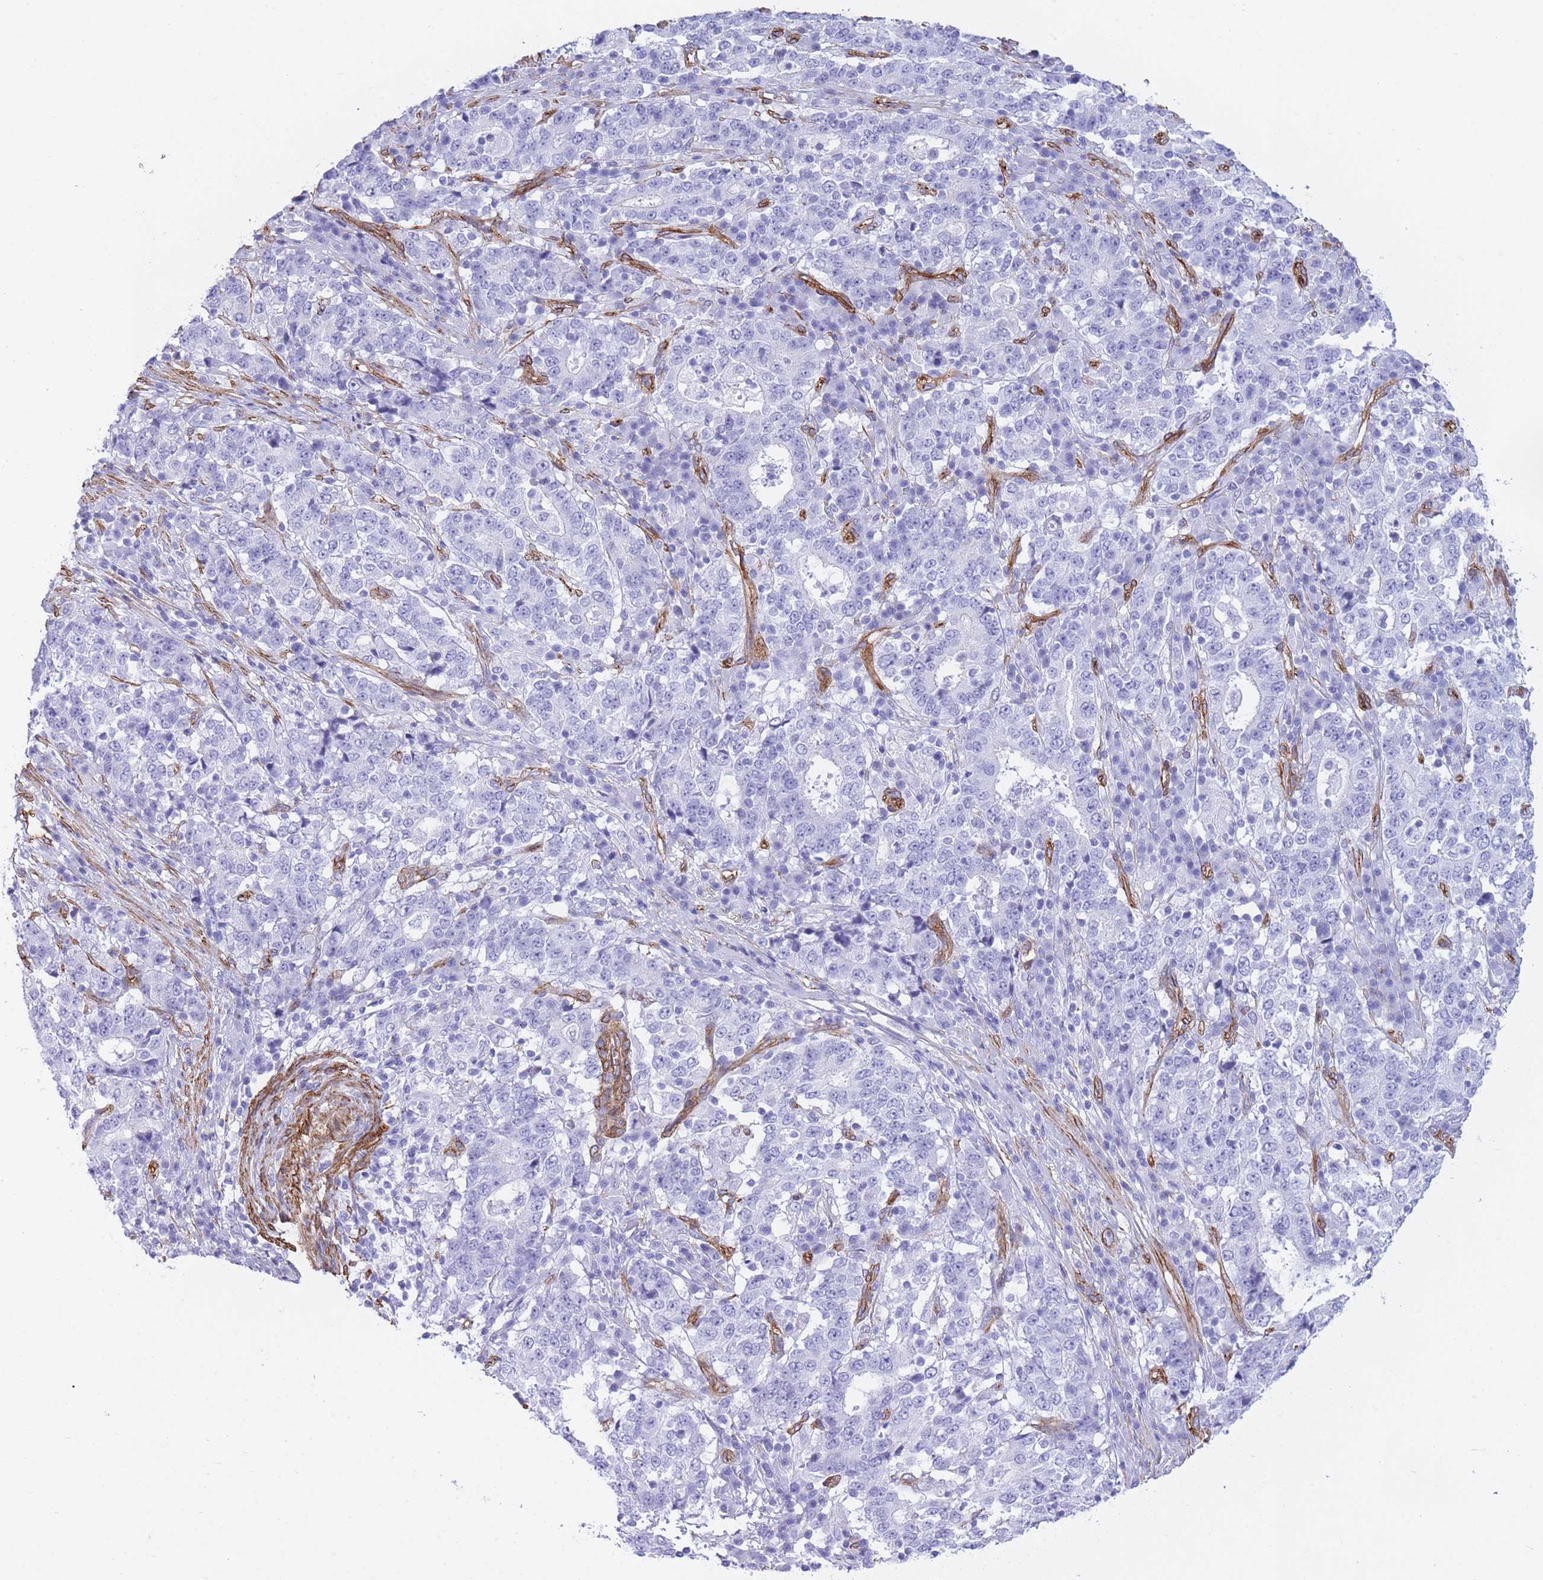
{"staining": {"intensity": "negative", "quantity": "none", "location": "none"}, "tissue": "stomach cancer", "cell_type": "Tumor cells", "image_type": "cancer", "snomed": [{"axis": "morphology", "description": "Adenocarcinoma, NOS"}, {"axis": "topography", "description": "Stomach"}], "caption": "IHC photomicrograph of neoplastic tissue: adenocarcinoma (stomach) stained with DAB reveals no significant protein positivity in tumor cells. (Stains: DAB immunohistochemistry (IHC) with hematoxylin counter stain, Microscopy: brightfield microscopy at high magnification).", "gene": "CAVIN1", "patient": {"sex": "male", "age": 59}}